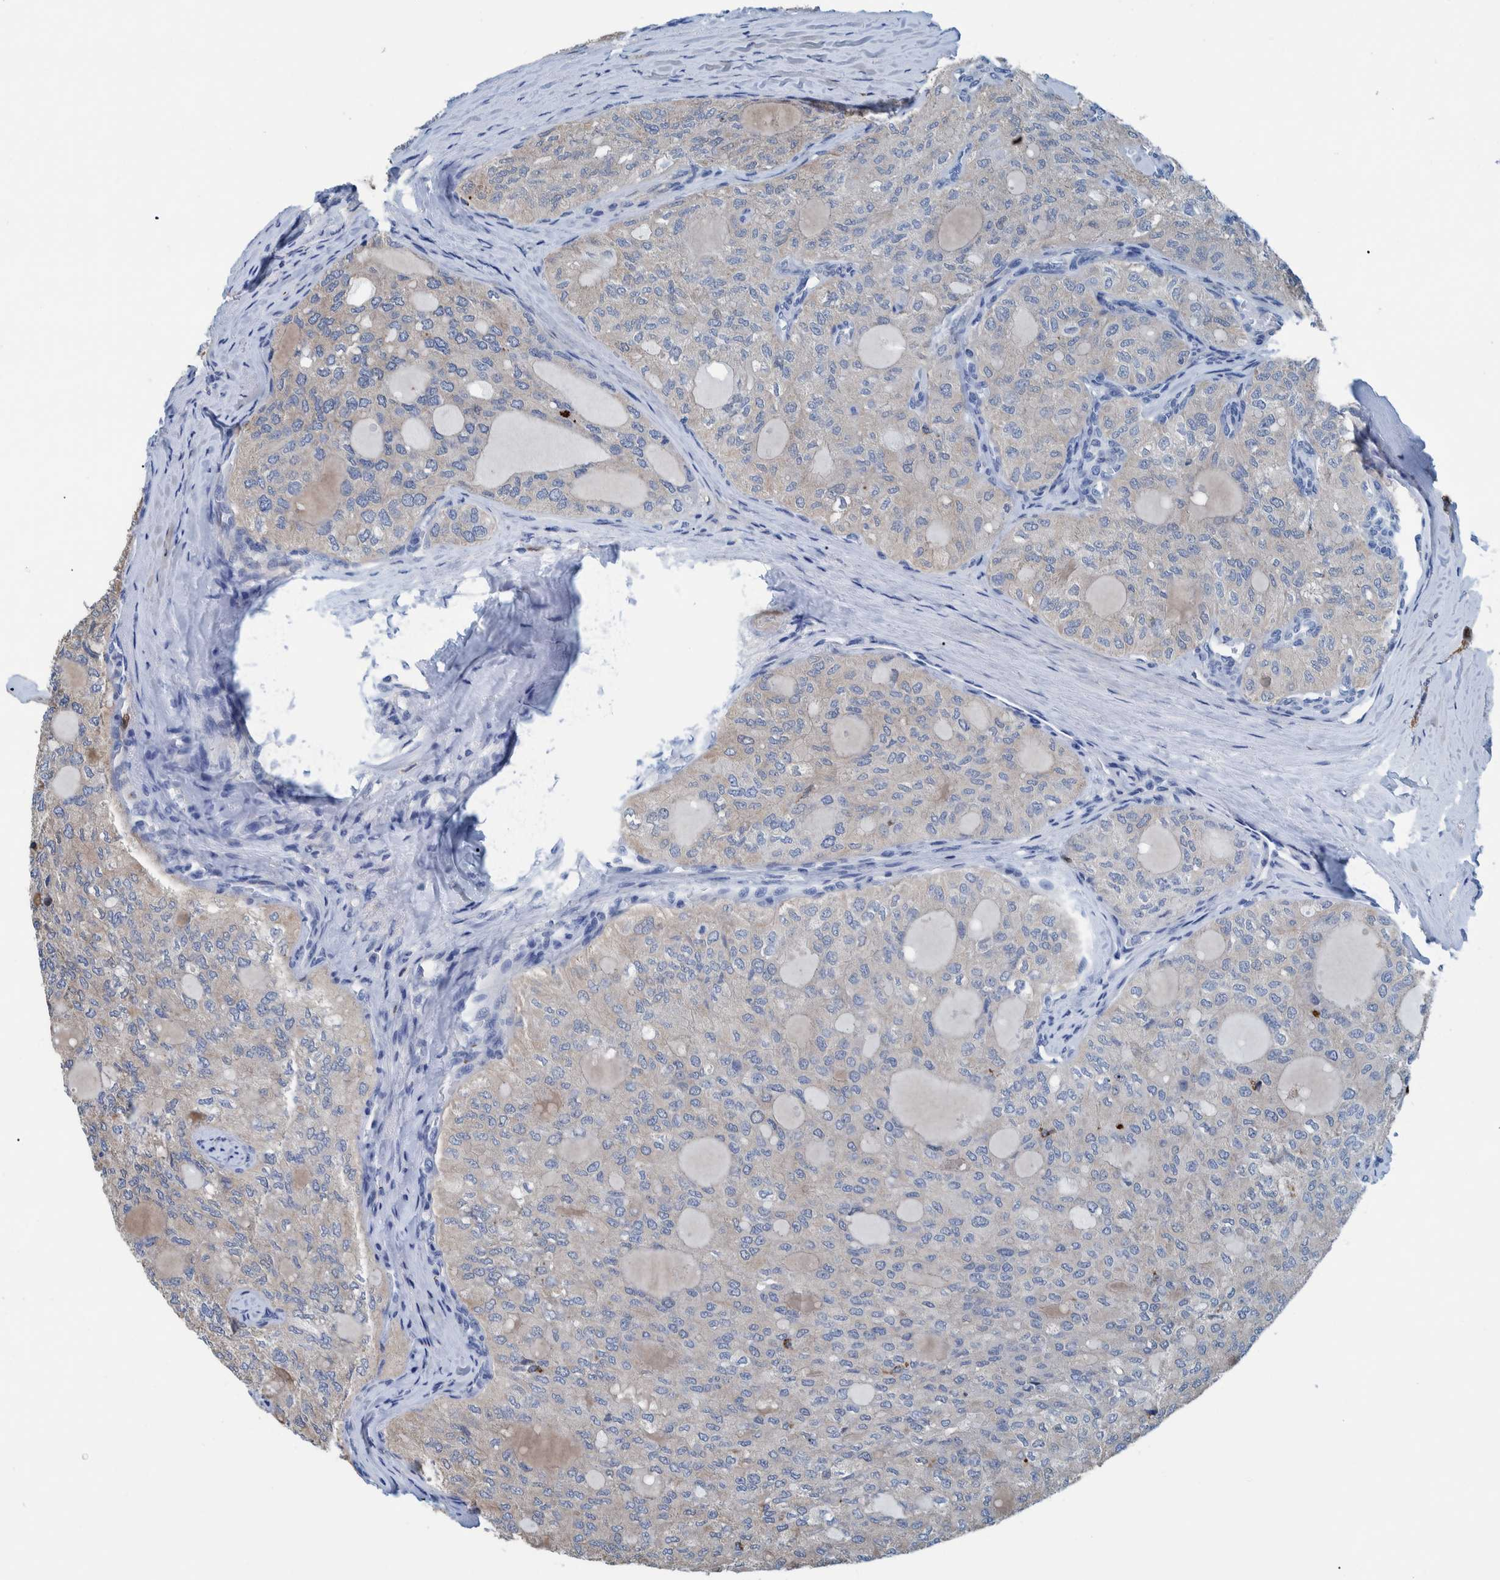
{"staining": {"intensity": "negative", "quantity": "none", "location": "none"}, "tissue": "thyroid cancer", "cell_type": "Tumor cells", "image_type": "cancer", "snomed": [{"axis": "morphology", "description": "Follicular adenoma carcinoma, NOS"}, {"axis": "topography", "description": "Thyroid gland"}], "caption": "Immunohistochemical staining of thyroid cancer displays no significant positivity in tumor cells.", "gene": "IDO1", "patient": {"sex": "male", "age": 75}}